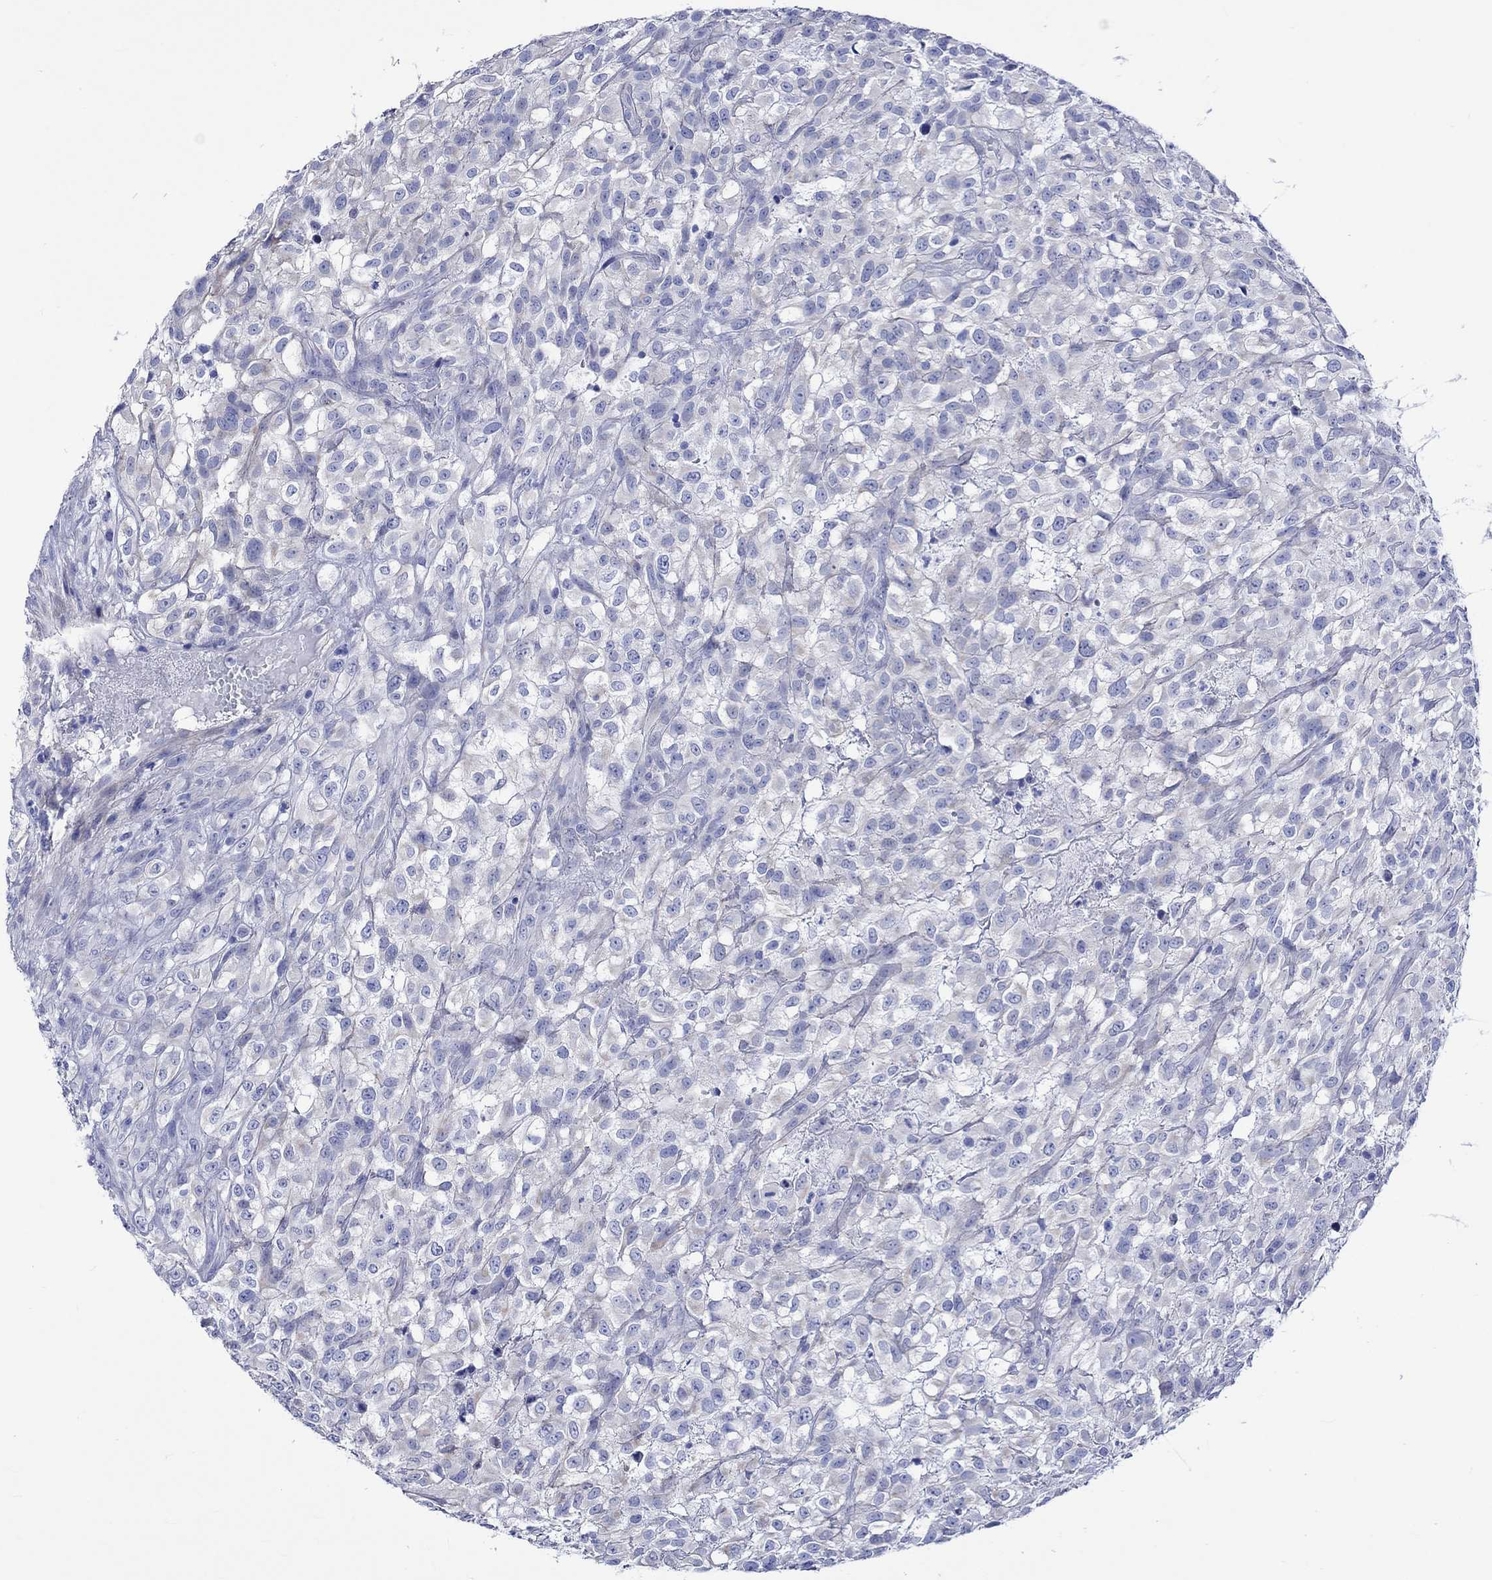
{"staining": {"intensity": "negative", "quantity": "none", "location": "none"}, "tissue": "urothelial cancer", "cell_type": "Tumor cells", "image_type": "cancer", "snomed": [{"axis": "morphology", "description": "Urothelial carcinoma, High grade"}, {"axis": "topography", "description": "Urinary bladder"}], "caption": "DAB (3,3'-diaminobenzidine) immunohistochemical staining of urothelial carcinoma (high-grade) demonstrates no significant expression in tumor cells.", "gene": "HARBI1", "patient": {"sex": "male", "age": 56}}